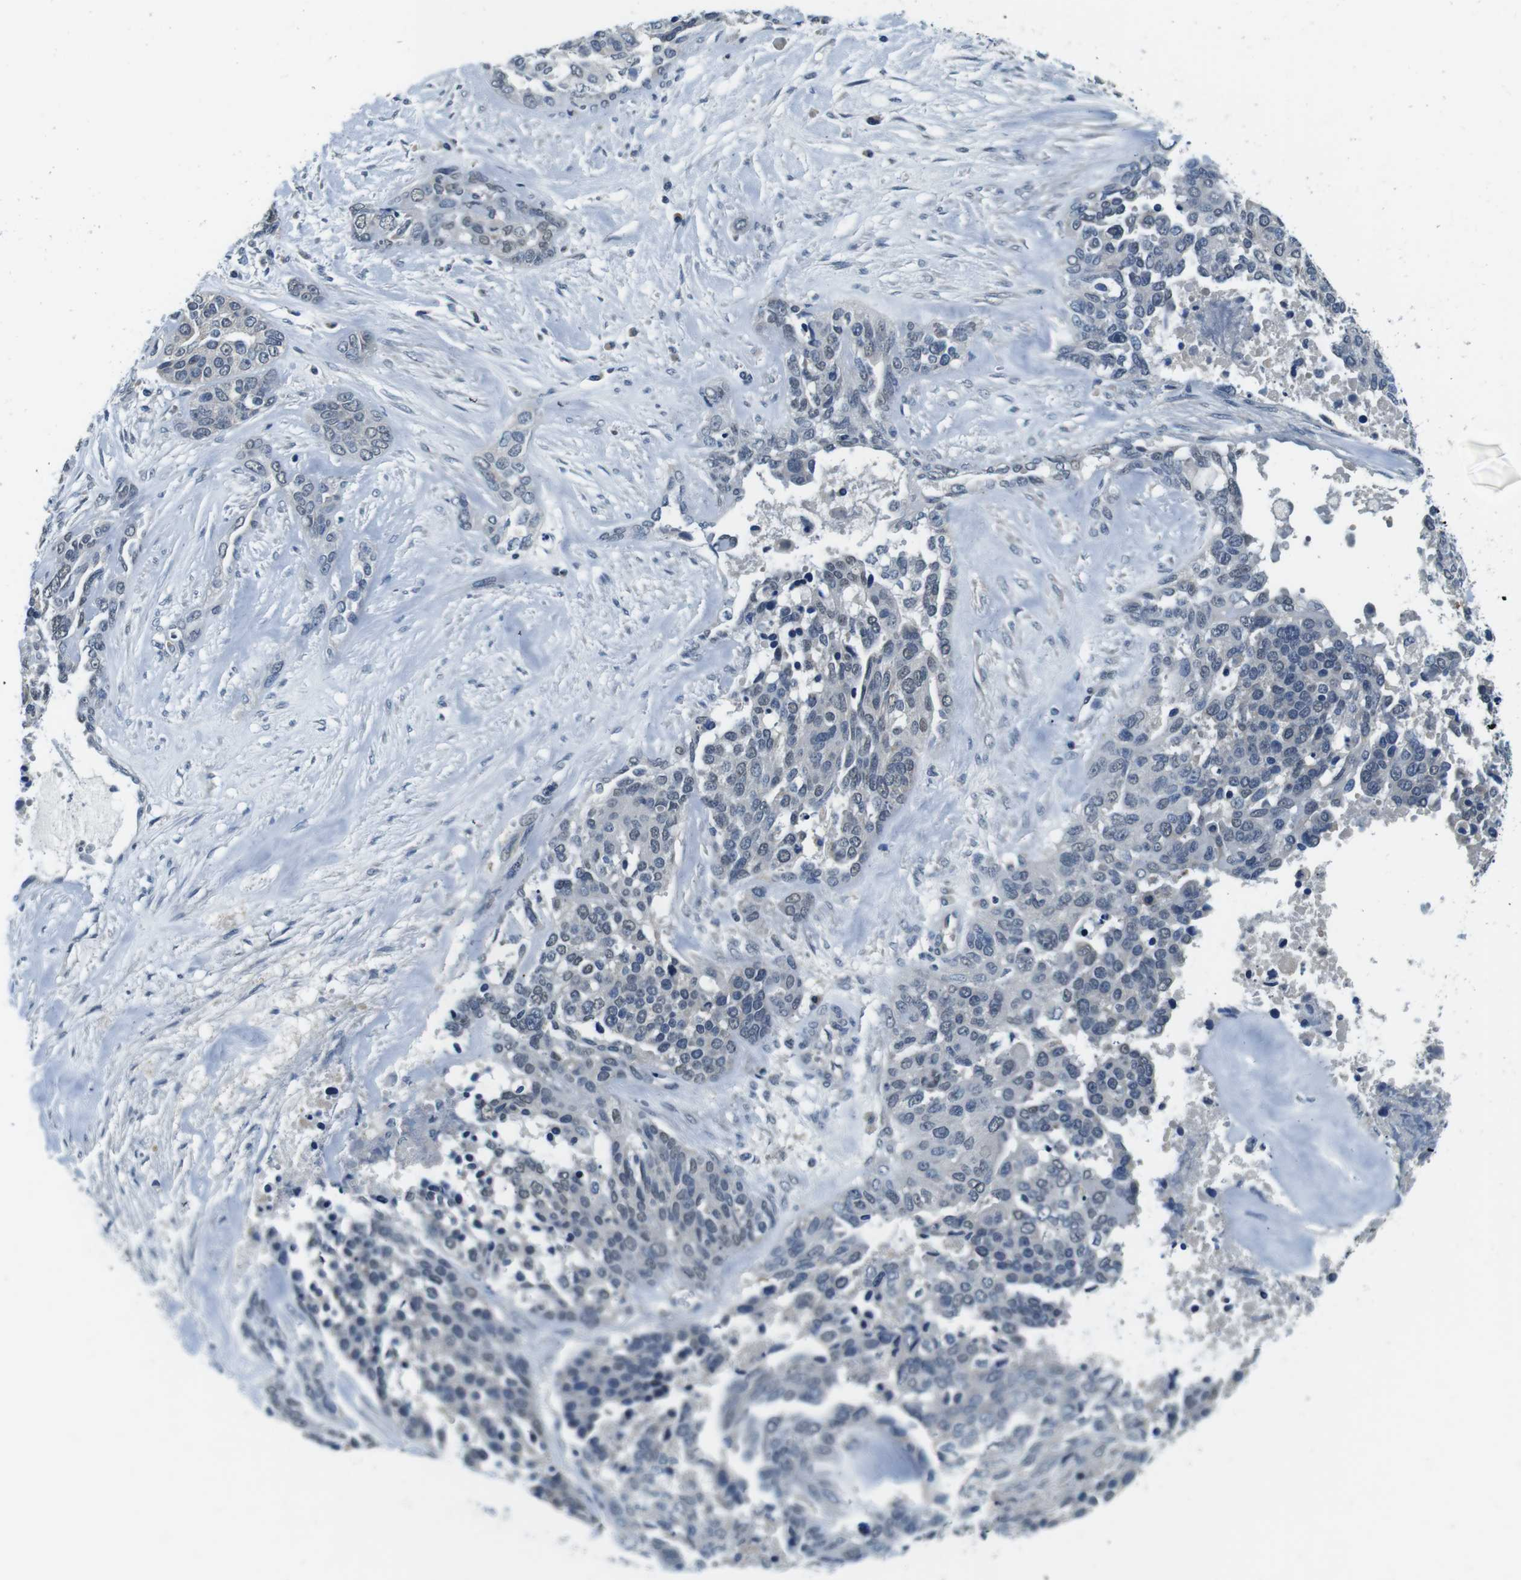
{"staining": {"intensity": "negative", "quantity": "none", "location": "none"}, "tissue": "ovarian cancer", "cell_type": "Tumor cells", "image_type": "cancer", "snomed": [{"axis": "morphology", "description": "Cystadenocarcinoma, serous, NOS"}, {"axis": "topography", "description": "Ovary"}], "caption": "Ovarian serous cystadenocarcinoma stained for a protein using immunohistochemistry (IHC) reveals no positivity tumor cells.", "gene": "DTNA", "patient": {"sex": "female", "age": 44}}